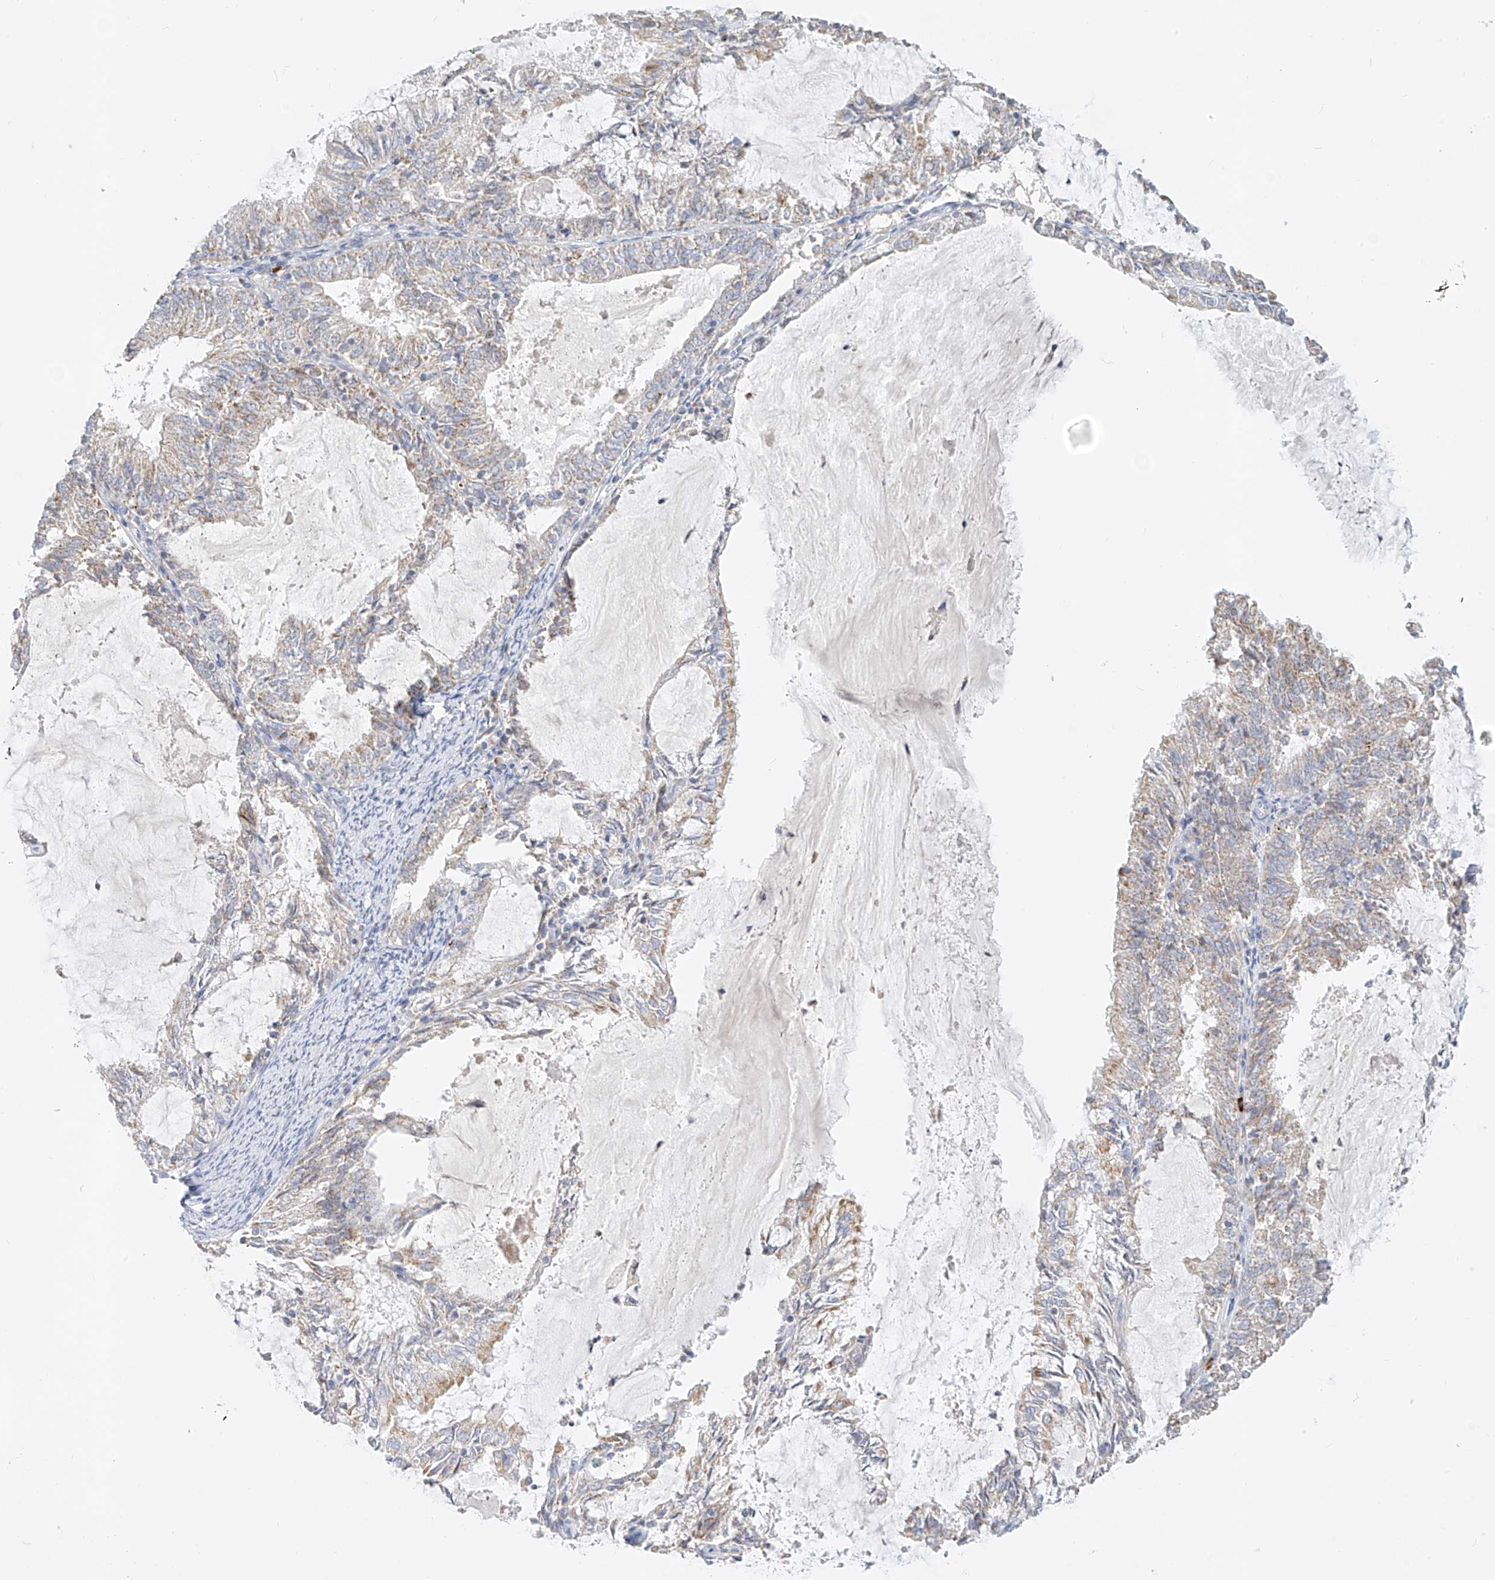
{"staining": {"intensity": "weak", "quantity": "<25%", "location": "cytoplasmic/membranous"}, "tissue": "endometrial cancer", "cell_type": "Tumor cells", "image_type": "cancer", "snomed": [{"axis": "morphology", "description": "Adenocarcinoma, NOS"}, {"axis": "topography", "description": "Endometrium"}], "caption": "This is an IHC image of human endometrial cancer (adenocarcinoma). There is no expression in tumor cells.", "gene": "ZNF404", "patient": {"sex": "female", "age": 57}}